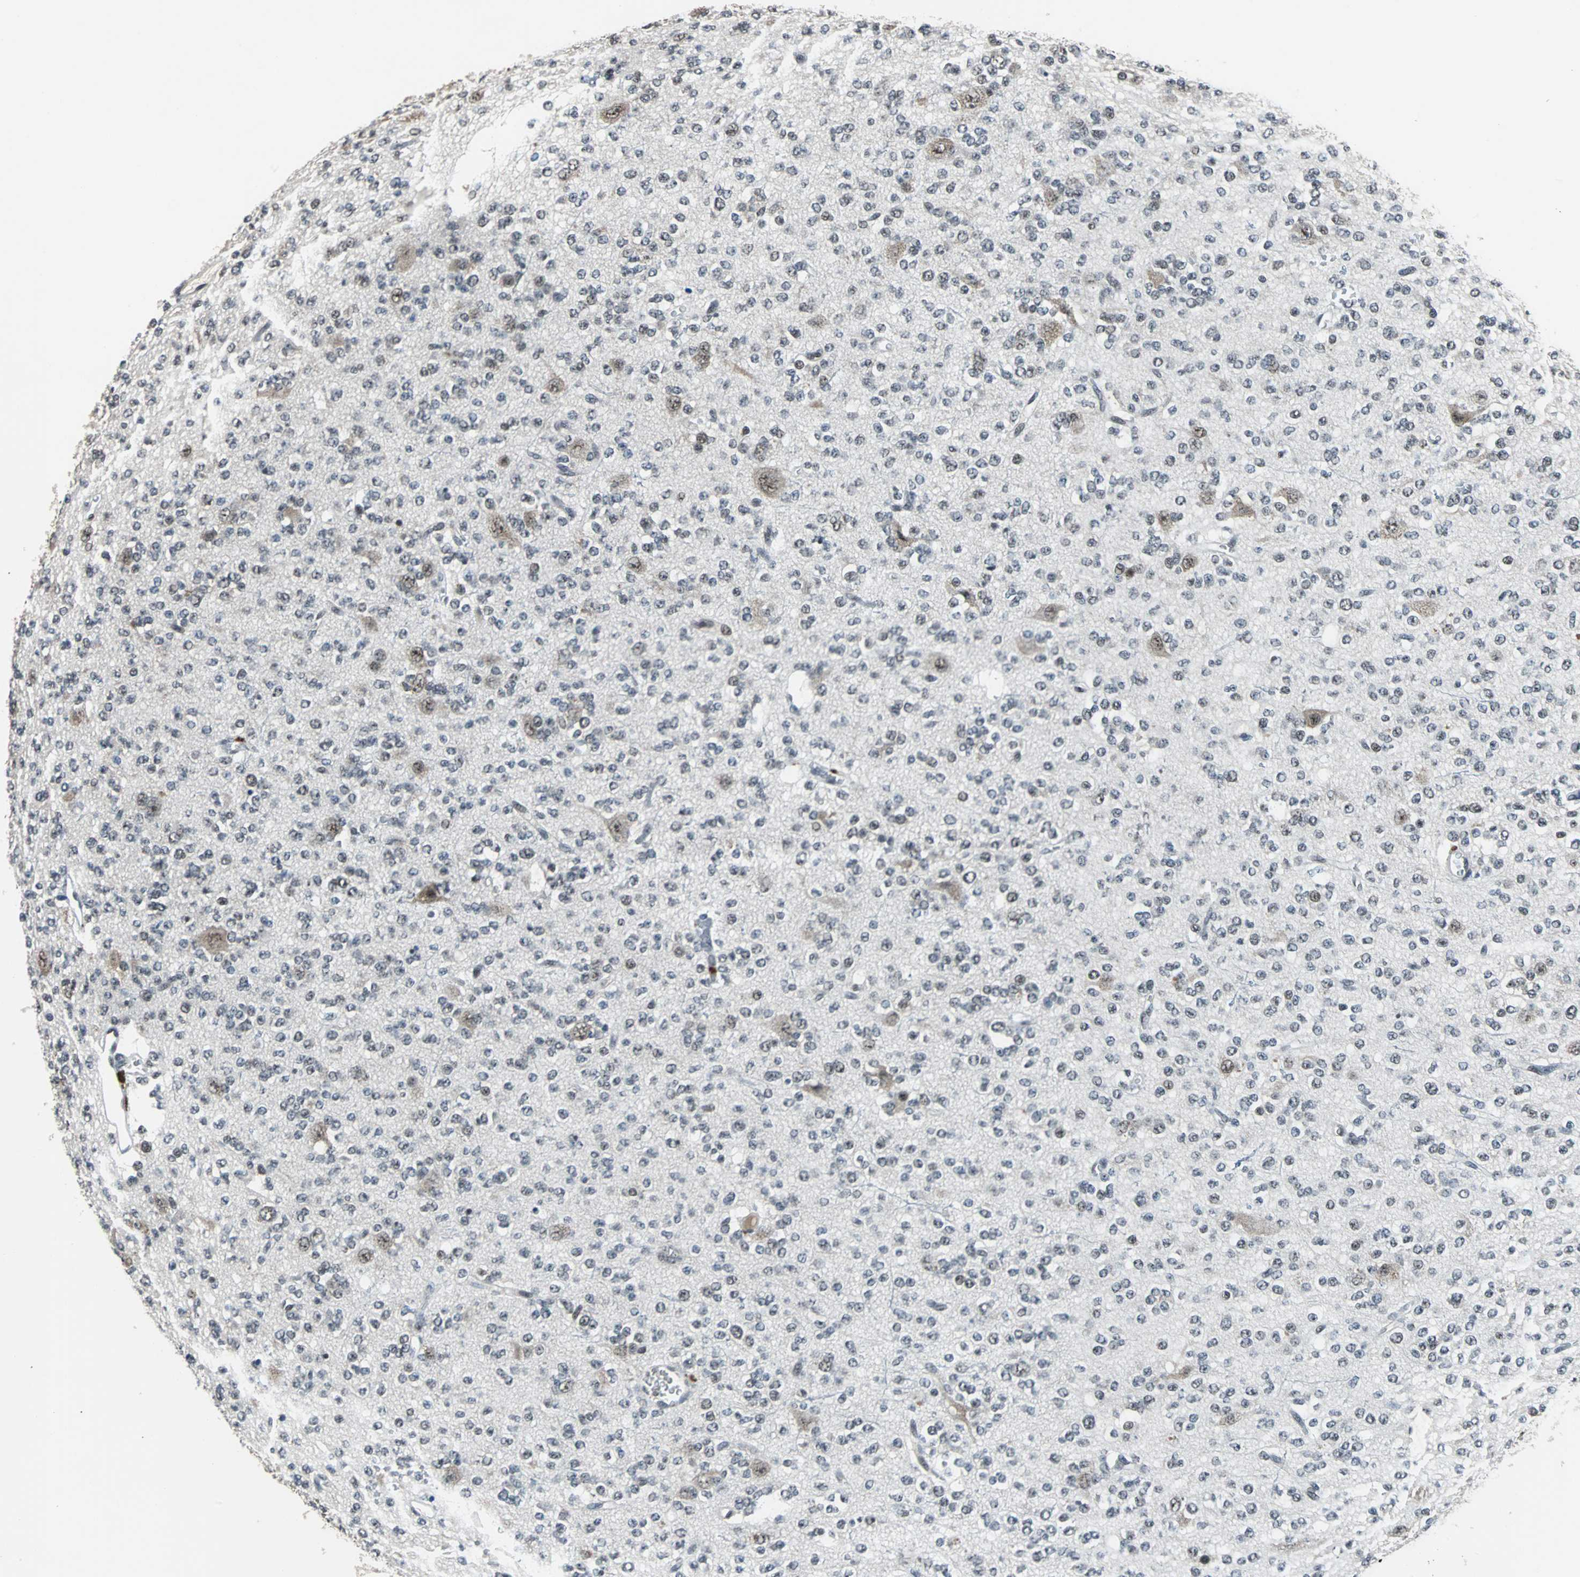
{"staining": {"intensity": "moderate", "quantity": "<25%", "location": "cytoplasmic/membranous,nuclear"}, "tissue": "glioma", "cell_type": "Tumor cells", "image_type": "cancer", "snomed": [{"axis": "morphology", "description": "Glioma, malignant, Low grade"}, {"axis": "topography", "description": "Brain"}], "caption": "The image reveals immunohistochemical staining of glioma. There is moderate cytoplasmic/membranous and nuclear expression is appreciated in approximately <25% of tumor cells. The protein is shown in brown color, while the nuclei are stained blue.", "gene": "USP28", "patient": {"sex": "male", "age": 38}}